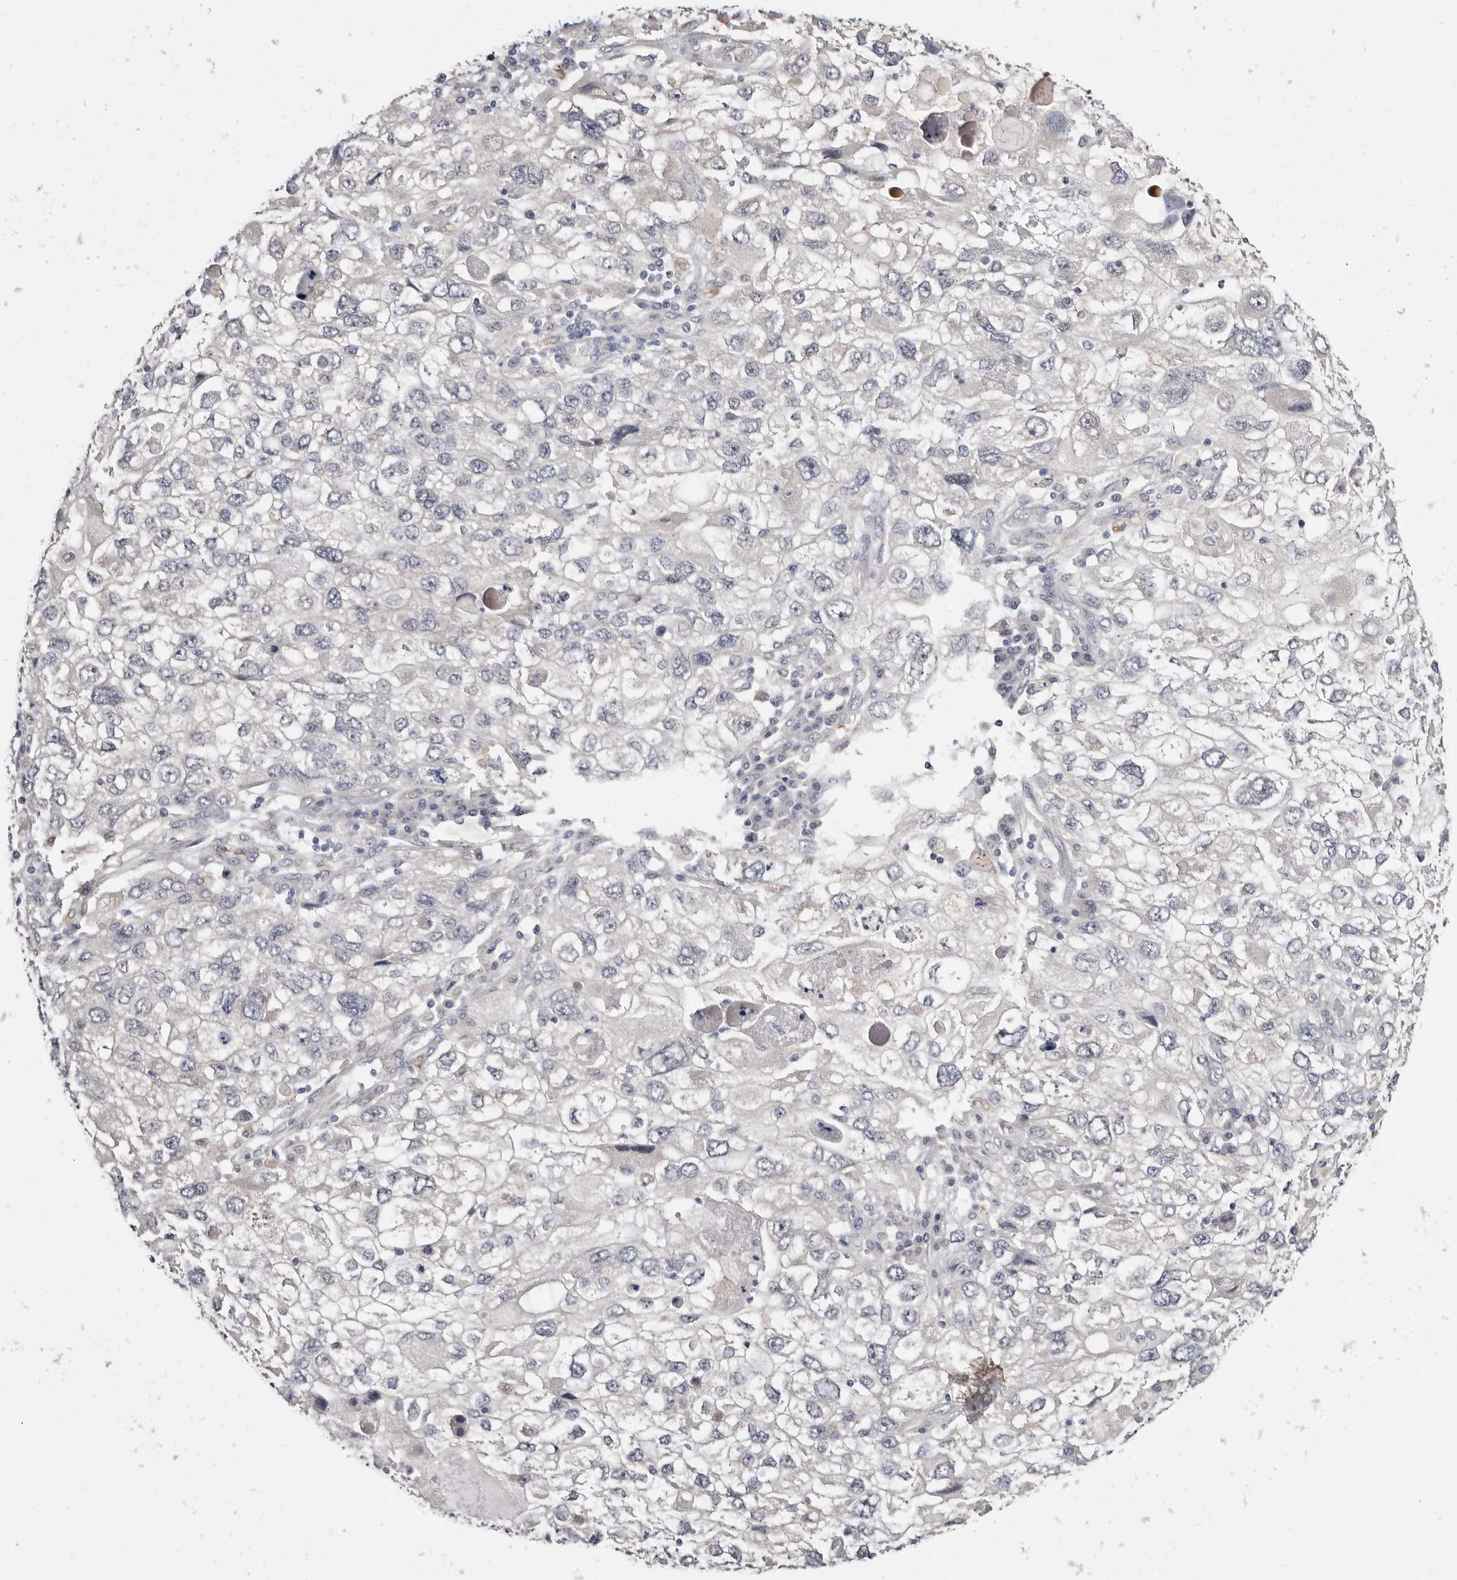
{"staining": {"intensity": "negative", "quantity": "none", "location": "none"}, "tissue": "endometrial cancer", "cell_type": "Tumor cells", "image_type": "cancer", "snomed": [{"axis": "morphology", "description": "Adenocarcinoma, NOS"}, {"axis": "topography", "description": "Endometrium"}], "caption": "This is an IHC photomicrograph of endometrial cancer (adenocarcinoma). There is no staining in tumor cells.", "gene": "KLHL4", "patient": {"sex": "female", "age": 49}}